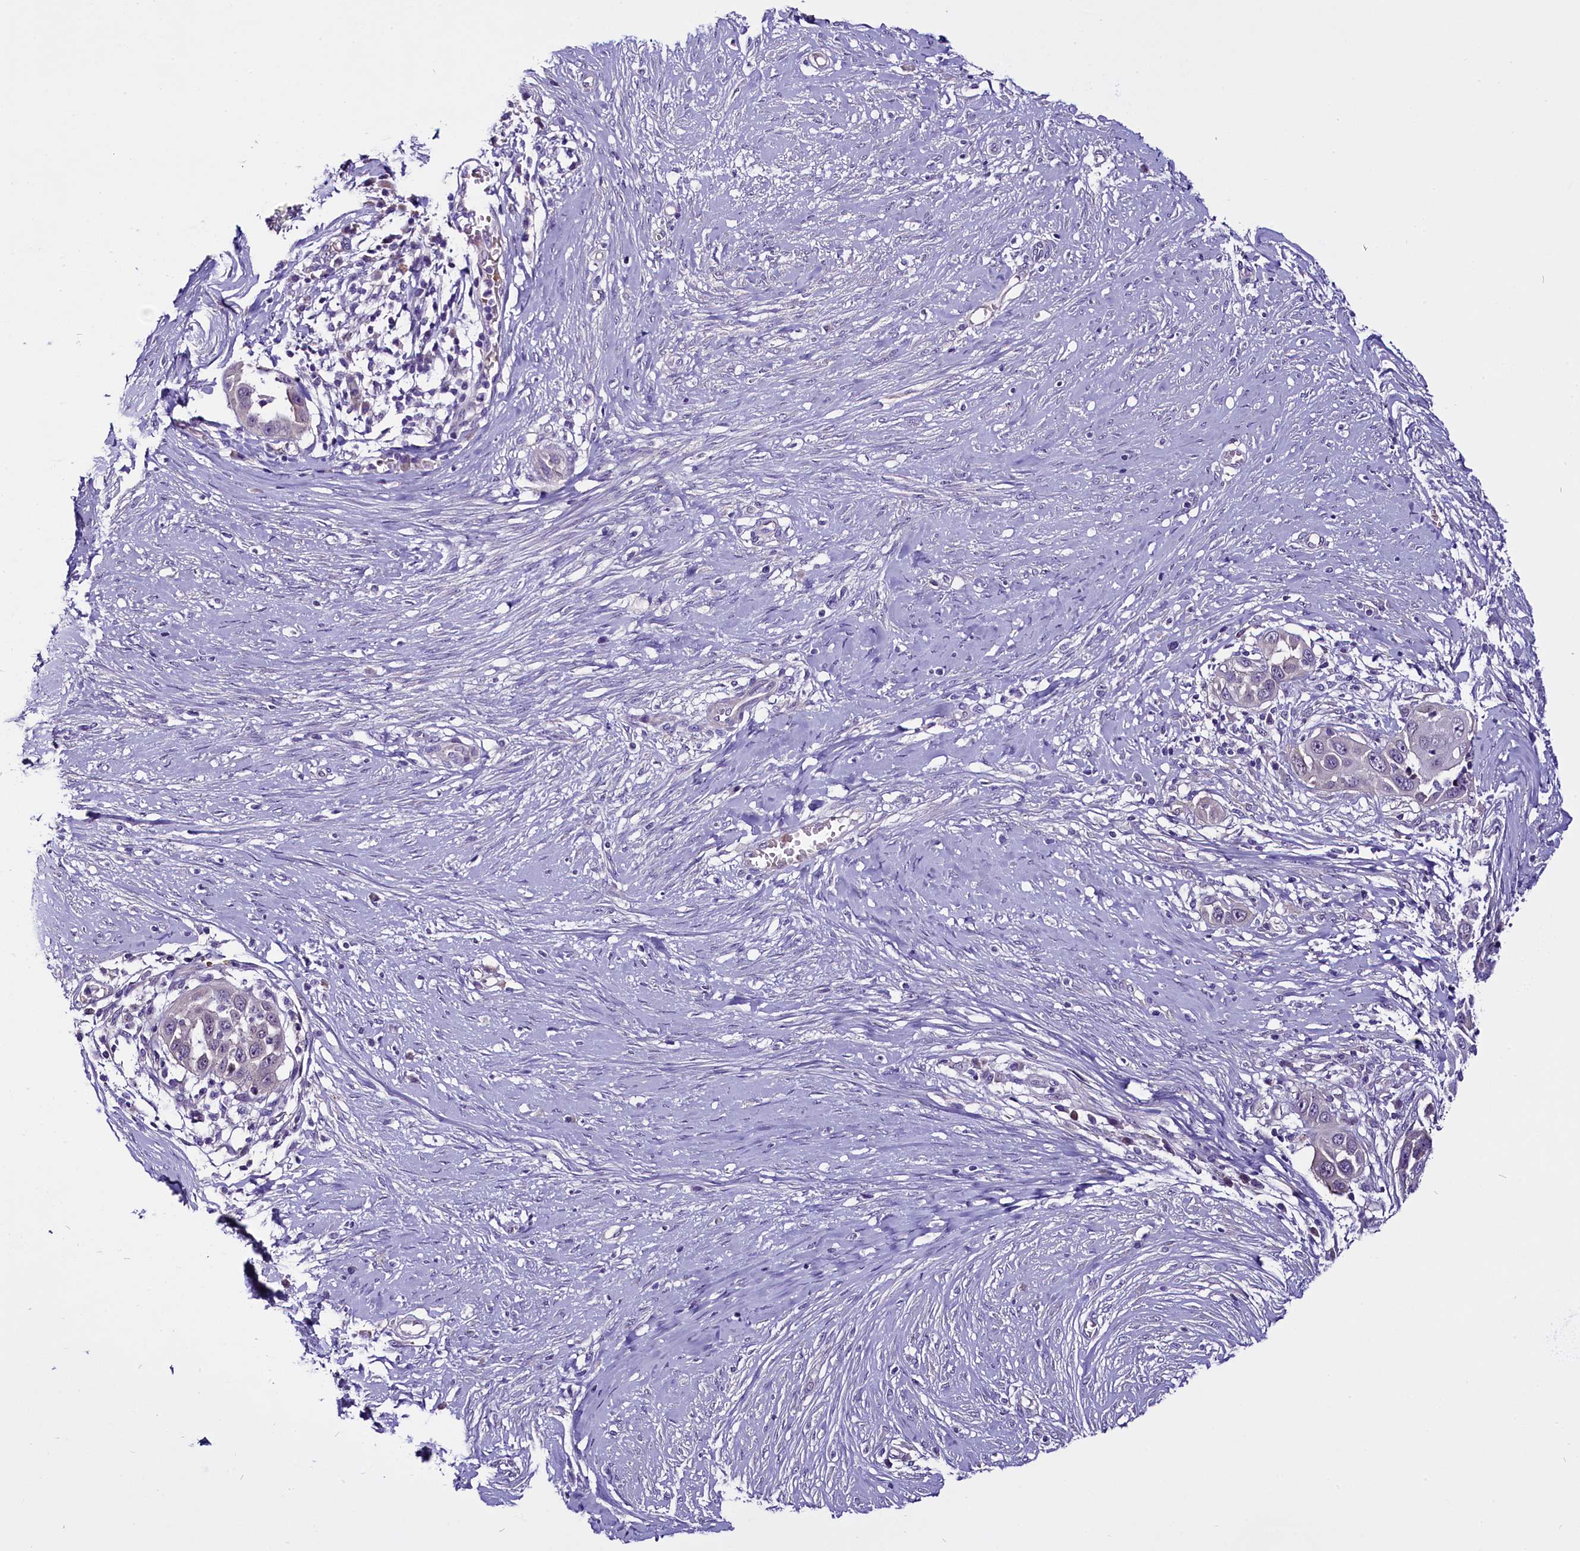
{"staining": {"intensity": "negative", "quantity": "none", "location": "none"}, "tissue": "skin cancer", "cell_type": "Tumor cells", "image_type": "cancer", "snomed": [{"axis": "morphology", "description": "Squamous cell carcinoma, NOS"}, {"axis": "topography", "description": "Skin"}], "caption": "A high-resolution micrograph shows immunohistochemistry (IHC) staining of skin cancer (squamous cell carcinoma), which demonstrates no significant expression in tumor cells.", "gene": "C9orf40", "patient": {"sex": "female", "age": 44}}